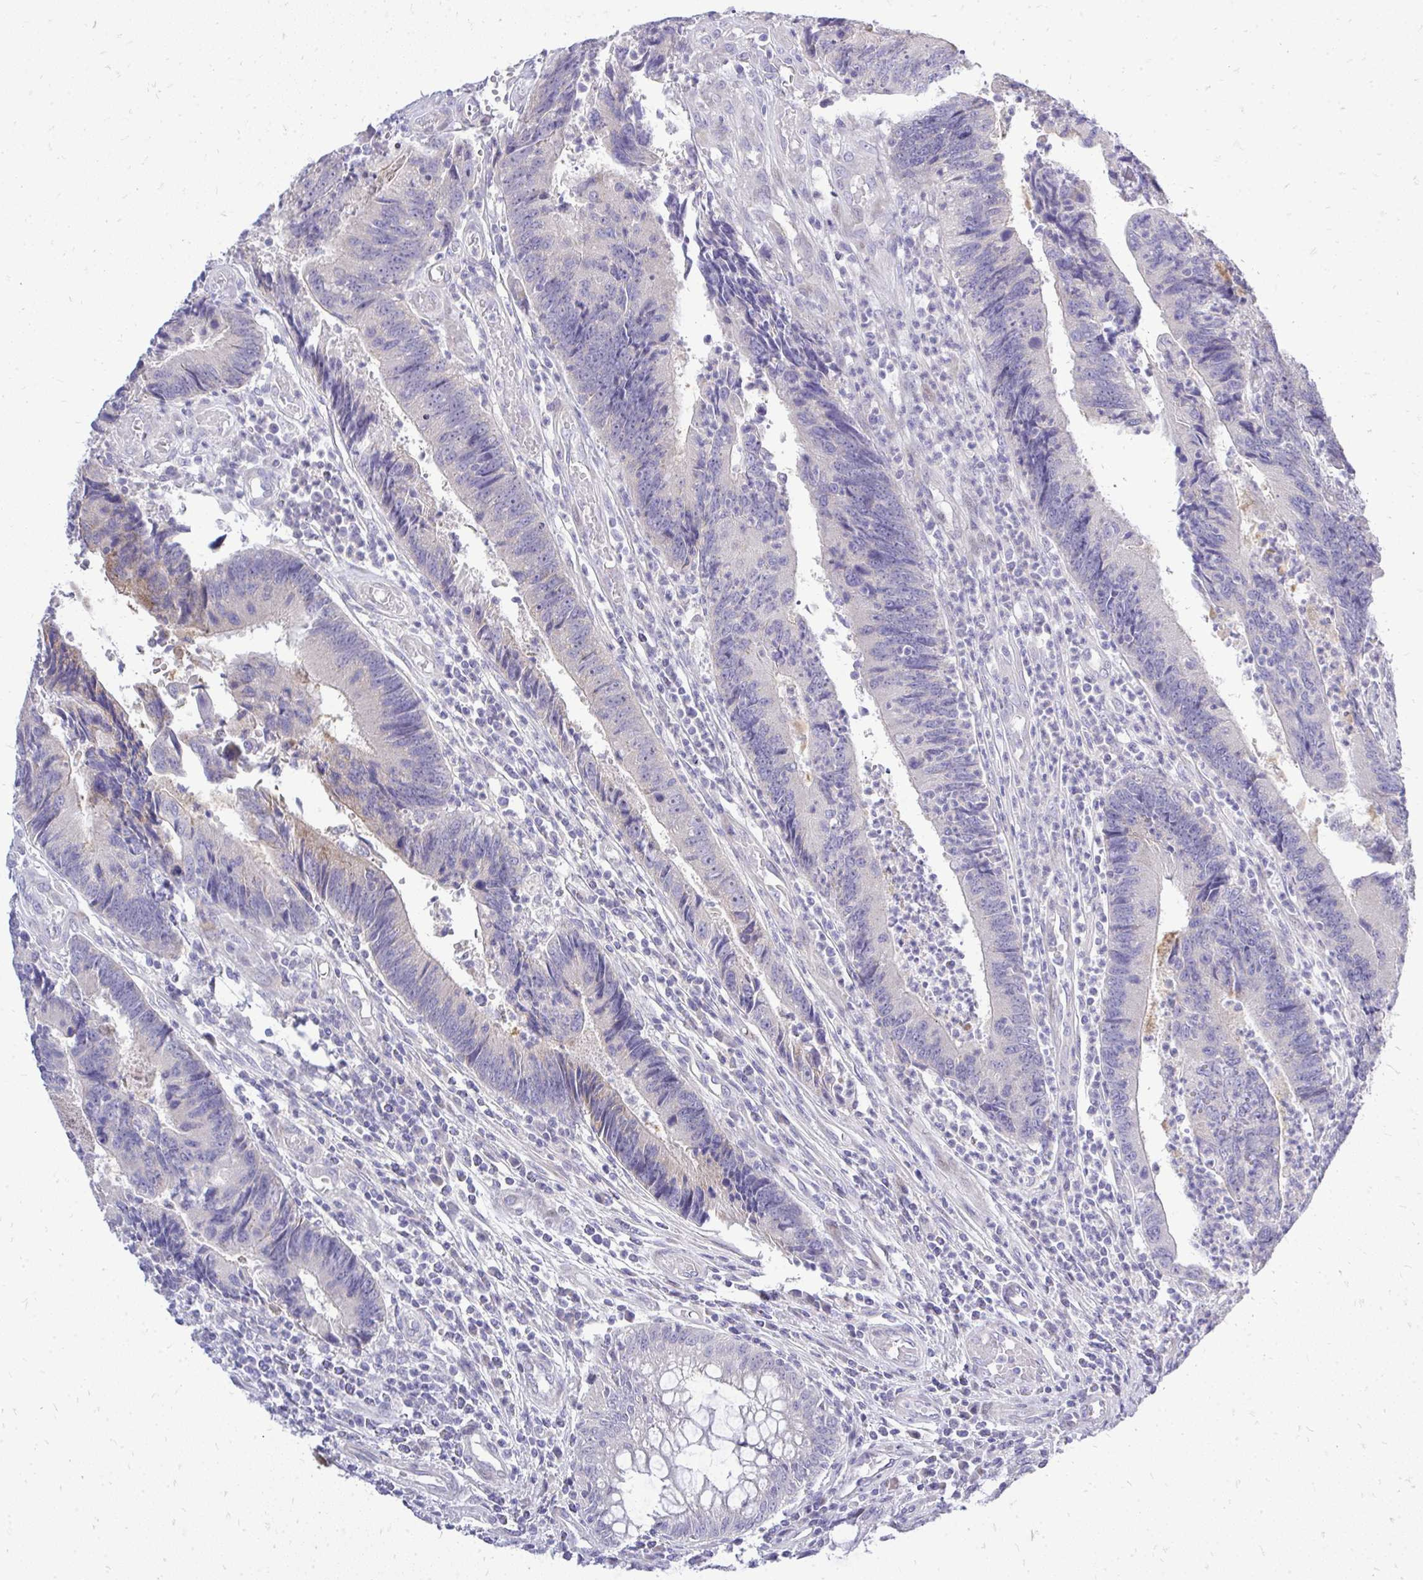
{"staining": {"intensity": "weak", "quantity": "<25%", "location": "cytoplasmic/membranous"}, "tissue": "colorectal cancer", "cell_type": "Tumor cells", "image_type": "cancer", "snomed": [{"axis": "morphology", "description": "Adenocarcinoma, NOS"}, {"axis": "topography", "description": "Colon"}], "caption": "Image shows no significant protein expression in tumor cells of colorectal cancer (adenocarcinoma).", "gene": "OR8D1", "patient": {"sex": "female", "age": 67}}